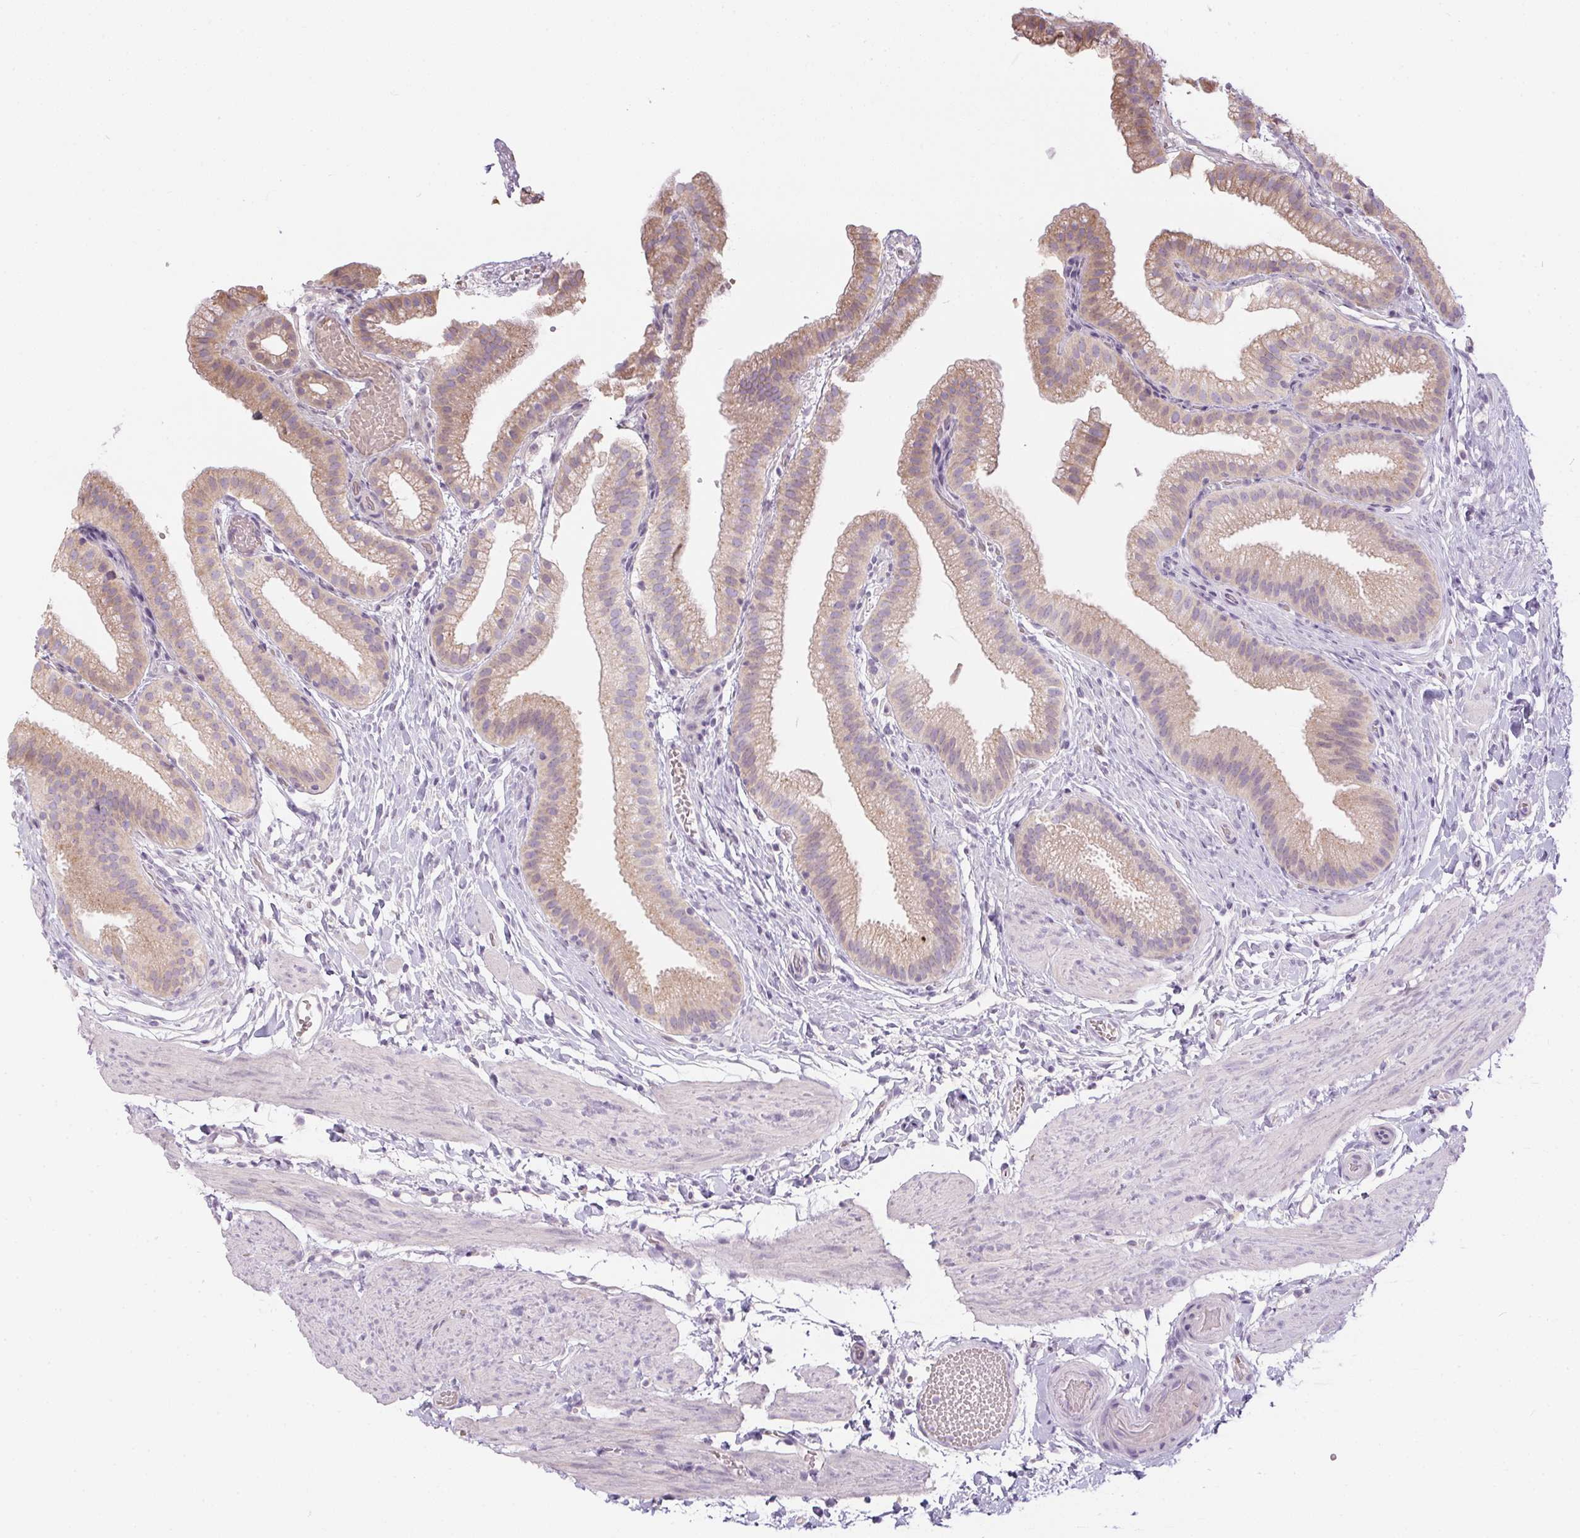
{"staining": {"intensity": "weak", "quantity": ">75%", "location": "cytoplasmic/membranous"}, "tissue": "gallbladder", "cell_type": "Glandular cells", "image_type": "normal", "snomed": [{"axis": "morphology", "description": "Normal tissue, NOS"}, {"axis": "topography", "description": "Gallbladder"}], "caption": "Protein expression analysis of normal human gallbladder reveals weak cytoplasmic/membranous expression in about >75% of glandular cells. Immunohistochemistry stains the protein of interest in brown and the nuclei are stained blue.", "gene": "CTCFL", "patient": {"sex": "female", "age": 63}}